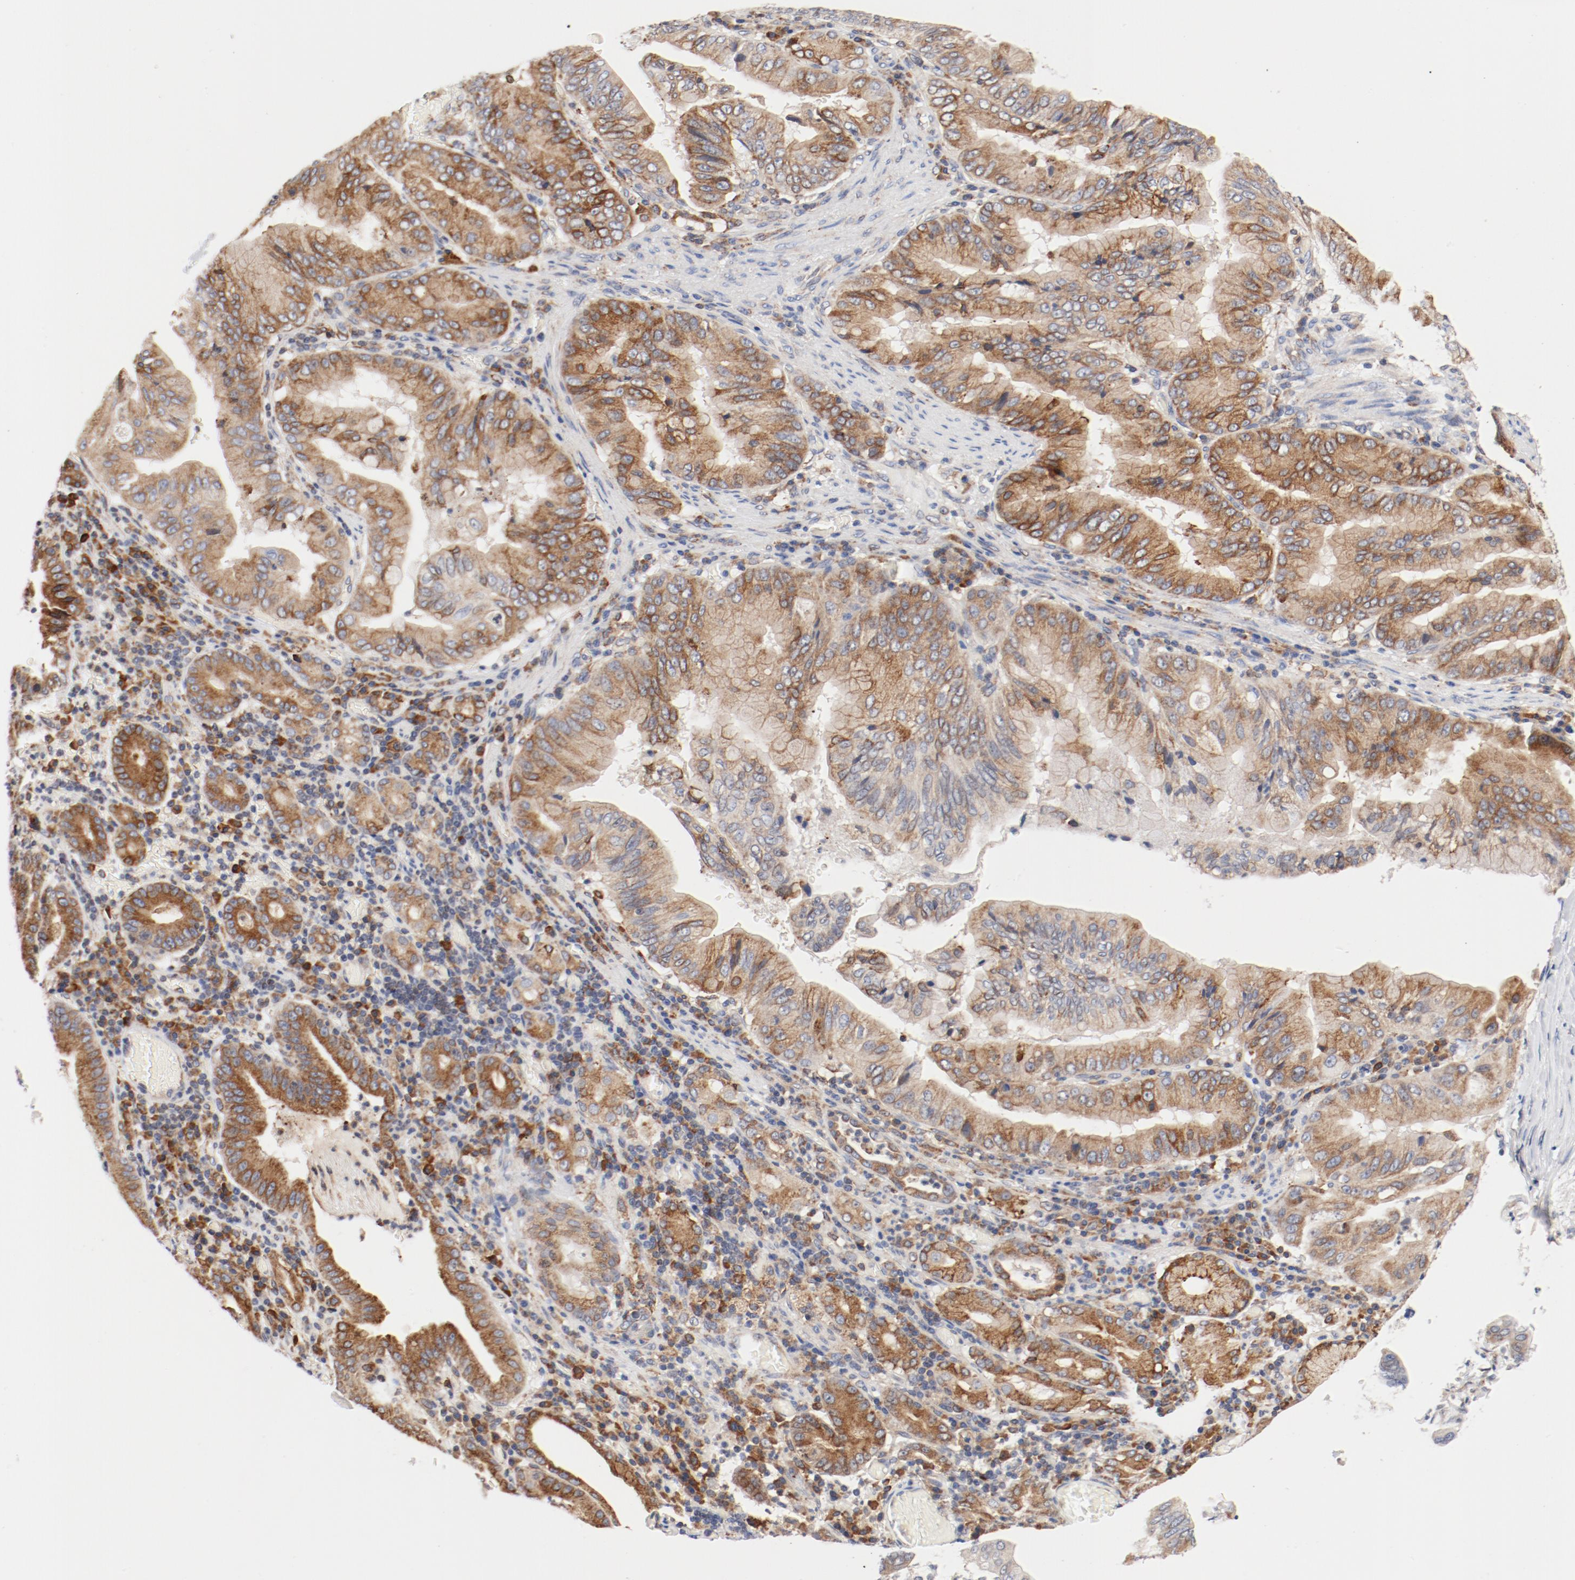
{"staining": {"intensity": "moderate", "quantity": ">75%", "location": "cytoplasmic/membranous"}, "tissue": "stomach cancer", "cell_type": "Tumor cells", "image_type": "cancer", "snomed": [{"axis": "morphology", "description": "Adenocarcinoma, NOS"}, {"axis": "topography", "description": "Stomach, upper"}], "caption": "High-power microscopy captured an IHC photomicrograph of stomach adenocarcinoma, revealing moderate cytoplasmic/membranous staining in approximately >75% of tumor cells.", "gene": "PDPK1", "patient": {"sex": "male", "age": 80}}